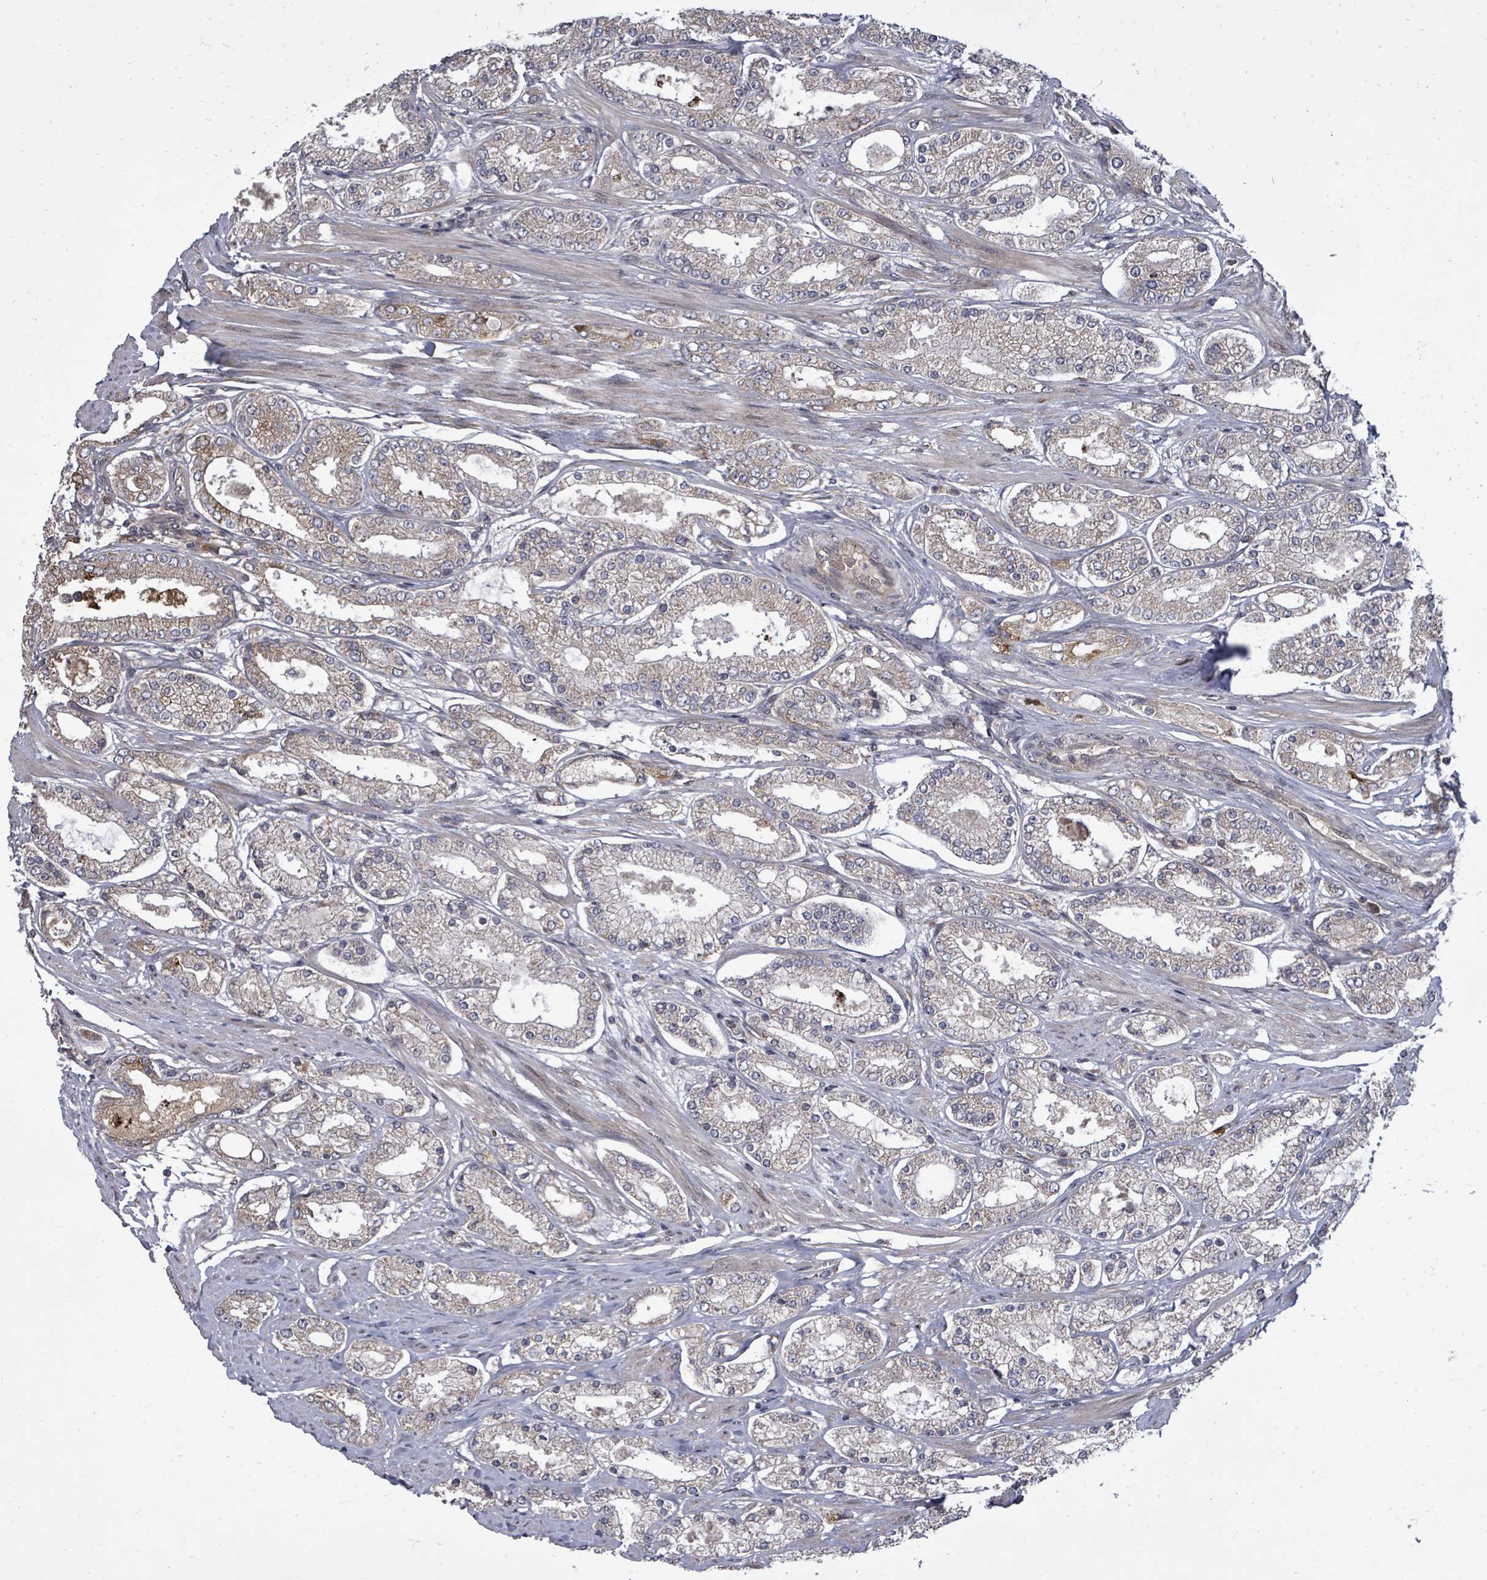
{"staining": {"intensity": "weak", "quantity": "<25%", "location": "cytoplasmic/membranous"}, "tissue": "prostate cancer", "cell_type": "Tumor cells", "image_type": "cancer", "snomed": [{"axis": "morphology", "description": "Adenocarcinoma, High grade"}, {"axis": "topography", "description": "Prostate"}], "caption": "Immunohistochemical staining of prostate cancer displays no significant staining in tumor cells.", "gene": "KRTAP27-1", "patient": {"sex": "male", "age": 69}}